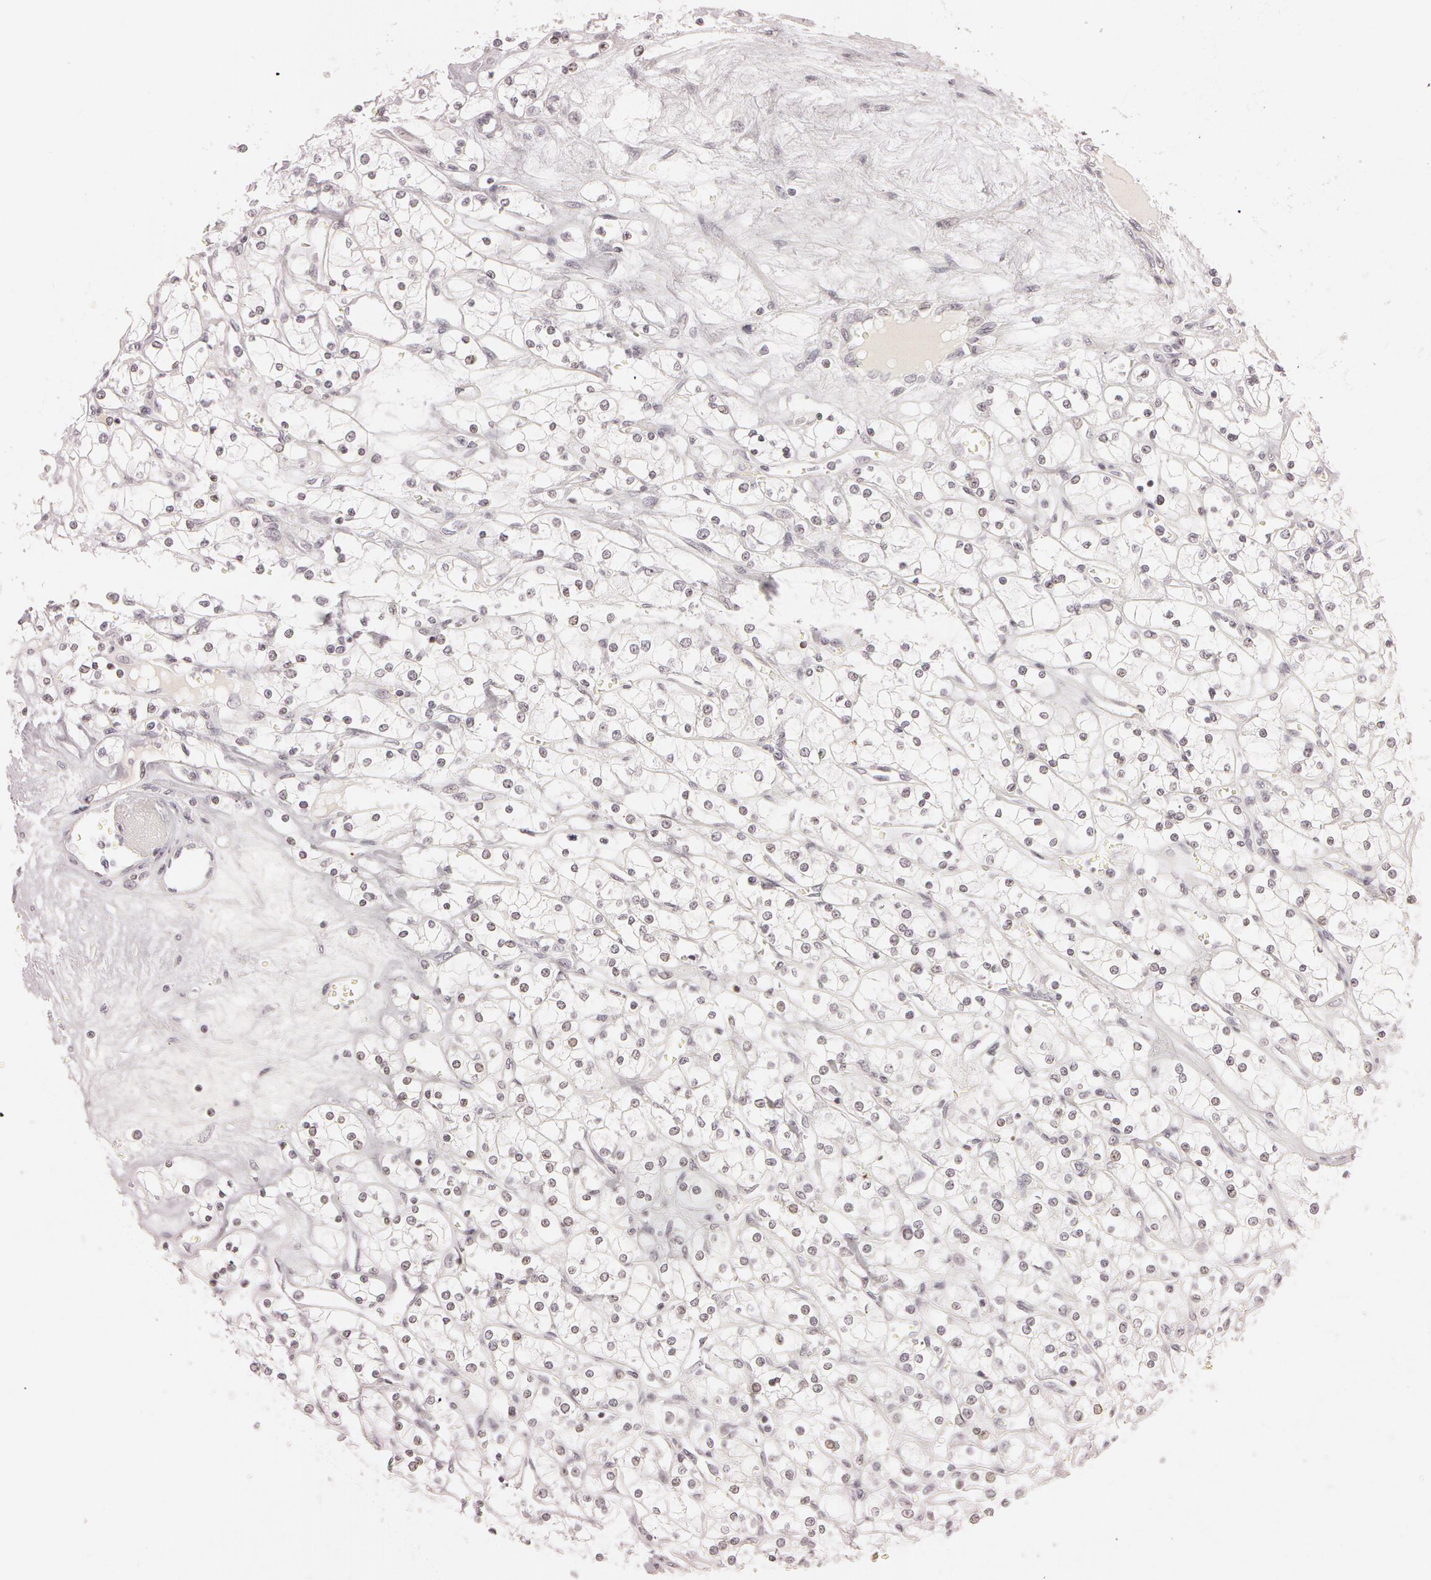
{"staining": {"intensity": "negative", "quantity": "none", "location": "none"}, "tissue": "renal cancer", "cell_type": "Tumor cells", "image_type": "cancer", "snomed": [{"axis": "morphology", "description": "Adenocarcinoma, NOS"}, {"axis": "topography", "description": "Kidney"}], "caption": "Human renal cancer stained for a protein using immunohistochemistry displays no staining in tumor cells.", "gene": "FBL", "patient": {"sex": "male", "age": 61}}